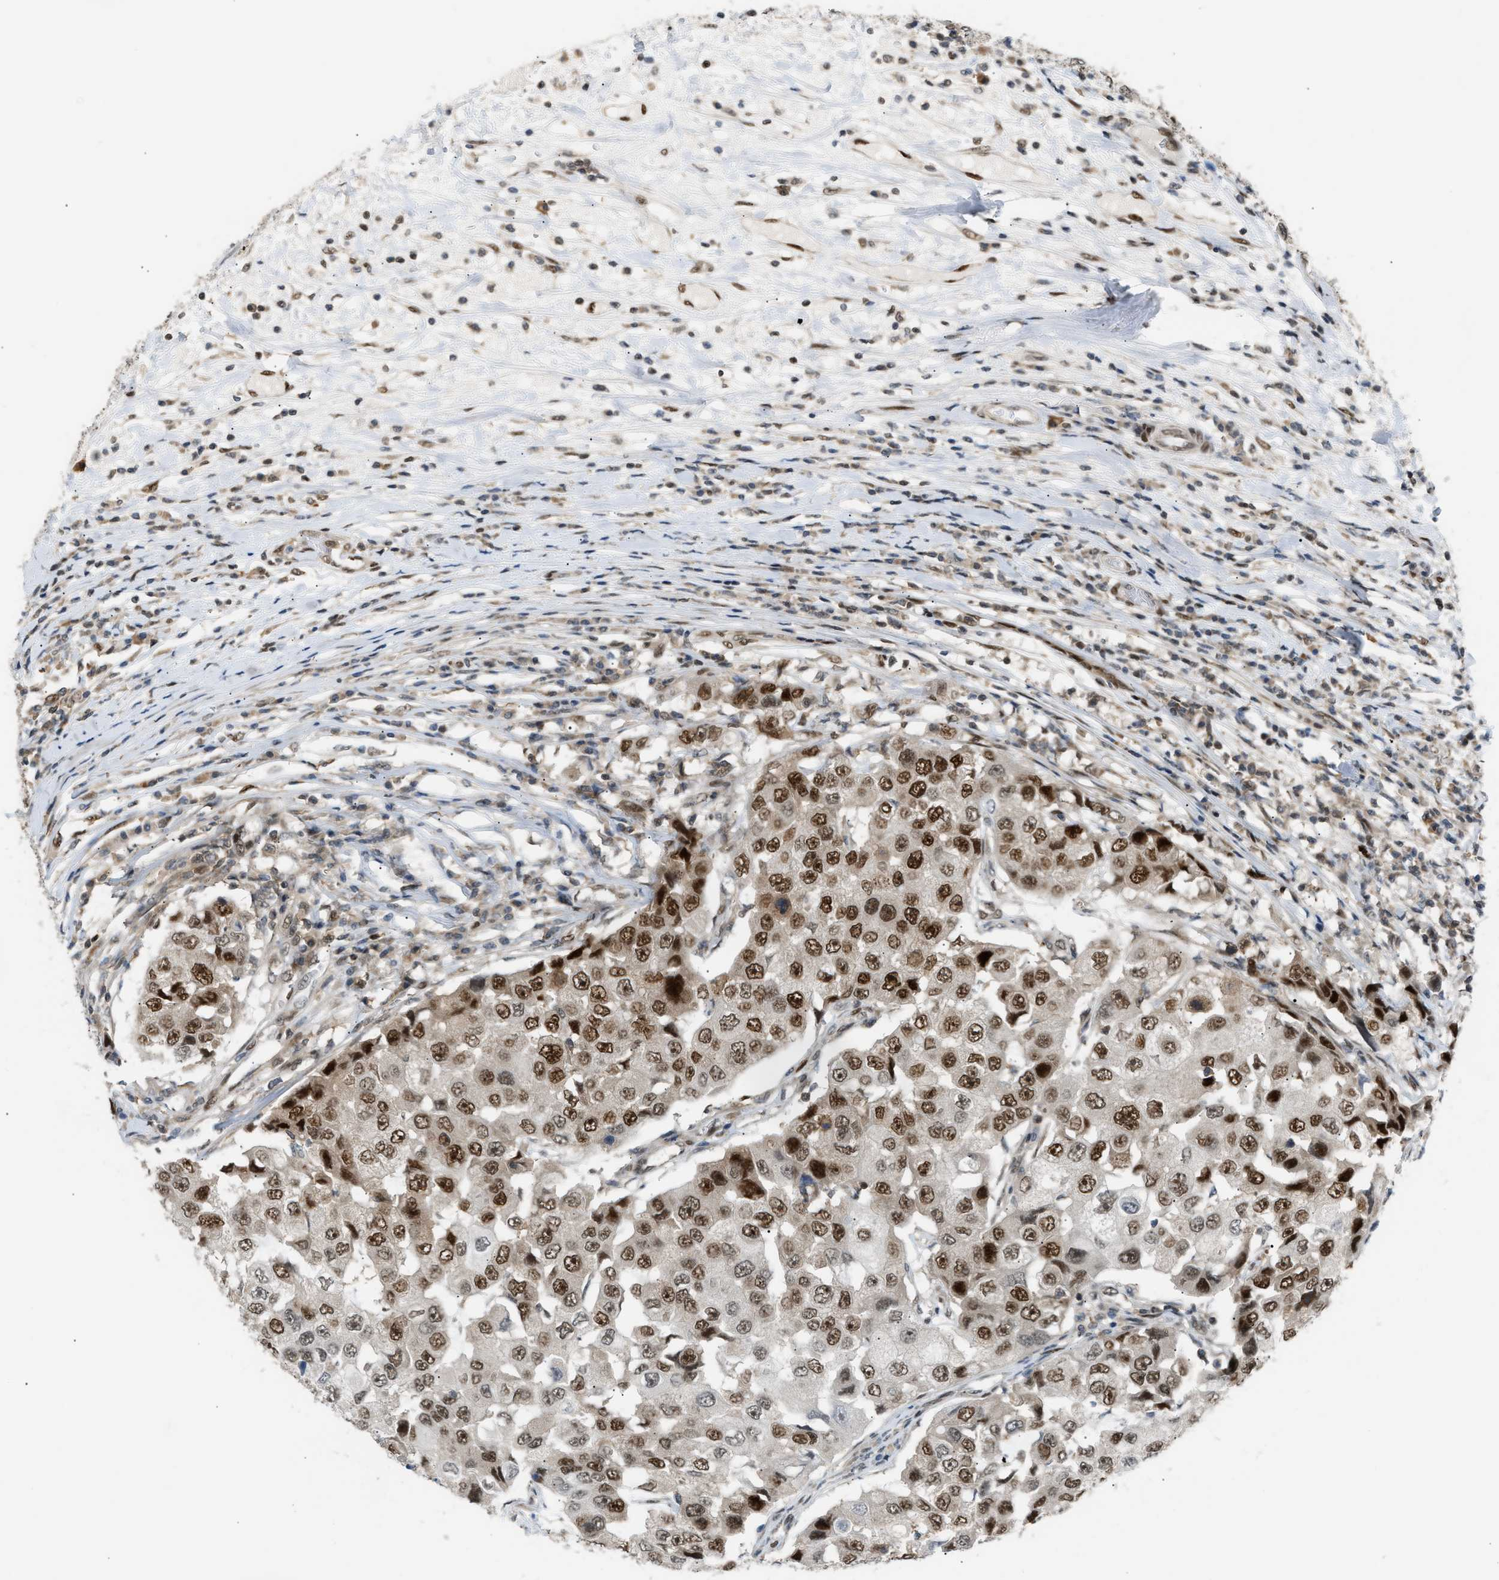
{"staining": {"intensity": "moderate", "quantity": ">75%", "location": "nuclear"}, "tissue": "breast cancer", "cell_type": "Tumor cells", "image_type": "cancer", "snomed": [{"axis": "morphology", "description": "Duct carcinoma"}, {"axis": "topography", "description": "Breast"}], "caption": "The image shows immunohistochemical staining of breast cancer (infiltrating ductal carcinoma). There is moderate nuclear positivity is identified in approximately >75% of tumor cells.", "gene": "SSBP2", "patient": {"sex": "female", "age": 27}}